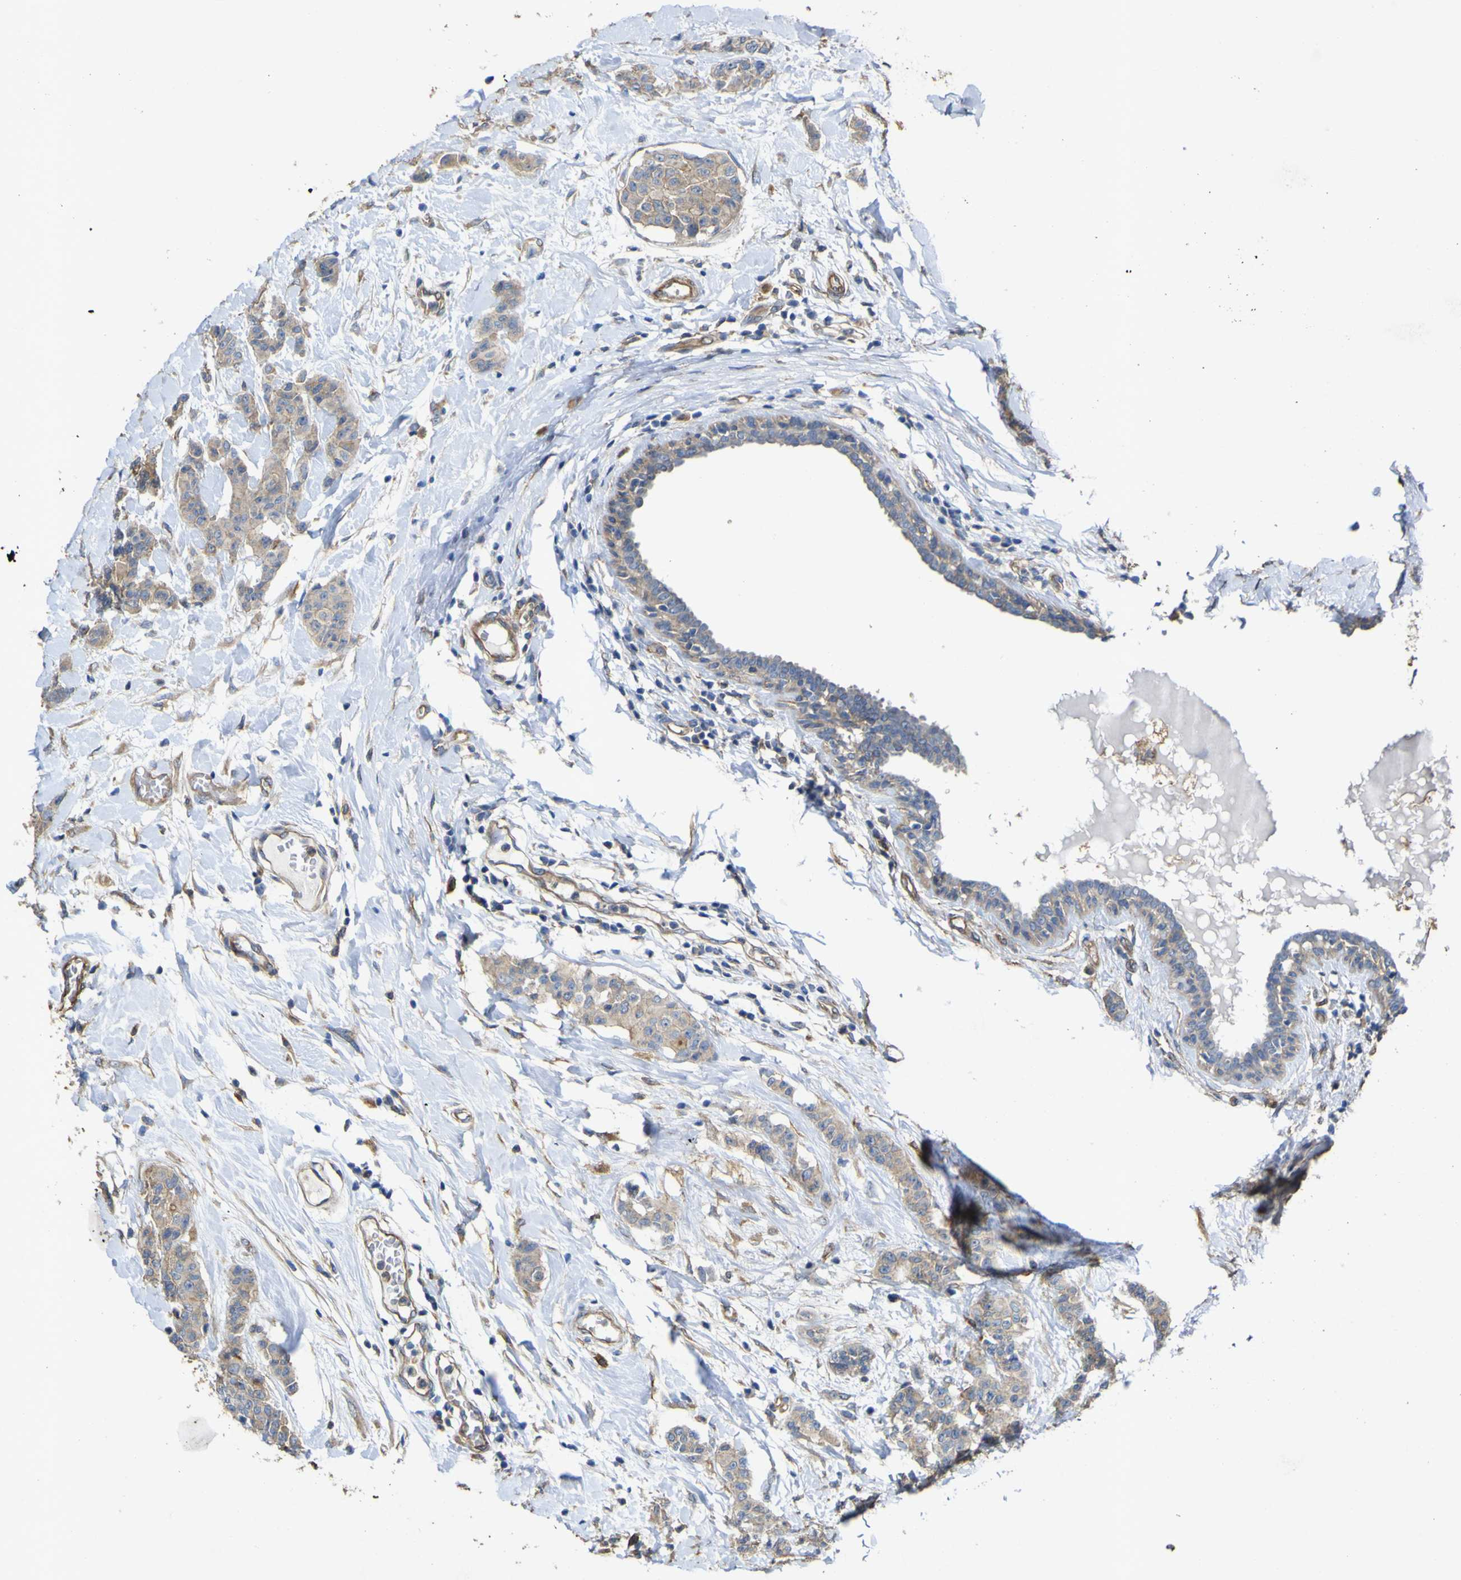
{"staining": {"intensity": "weak", "quantity": ">75%", "location": "cytoplasmic/membranous"}, "tissue": "breast cancer", "cell_type": "Tumor cells", "image_type": "cancer", "snomed": [{"axis": "morphology", "description": "Normal tissue, NOS"}, {"axis": "morphology", "description": "Duct carcinoma"}, {"axis": "topography", "description": "Breast"}], "caption": "Human breast cancer (invasive ductal carcinoma) stained for a protein (brown) displays weak cytoplasmic/membranous positive staining in approximately >75% of tumor cells.", "gene": "TNFSF15", "patient": {"sex": "female", "age": 40}}